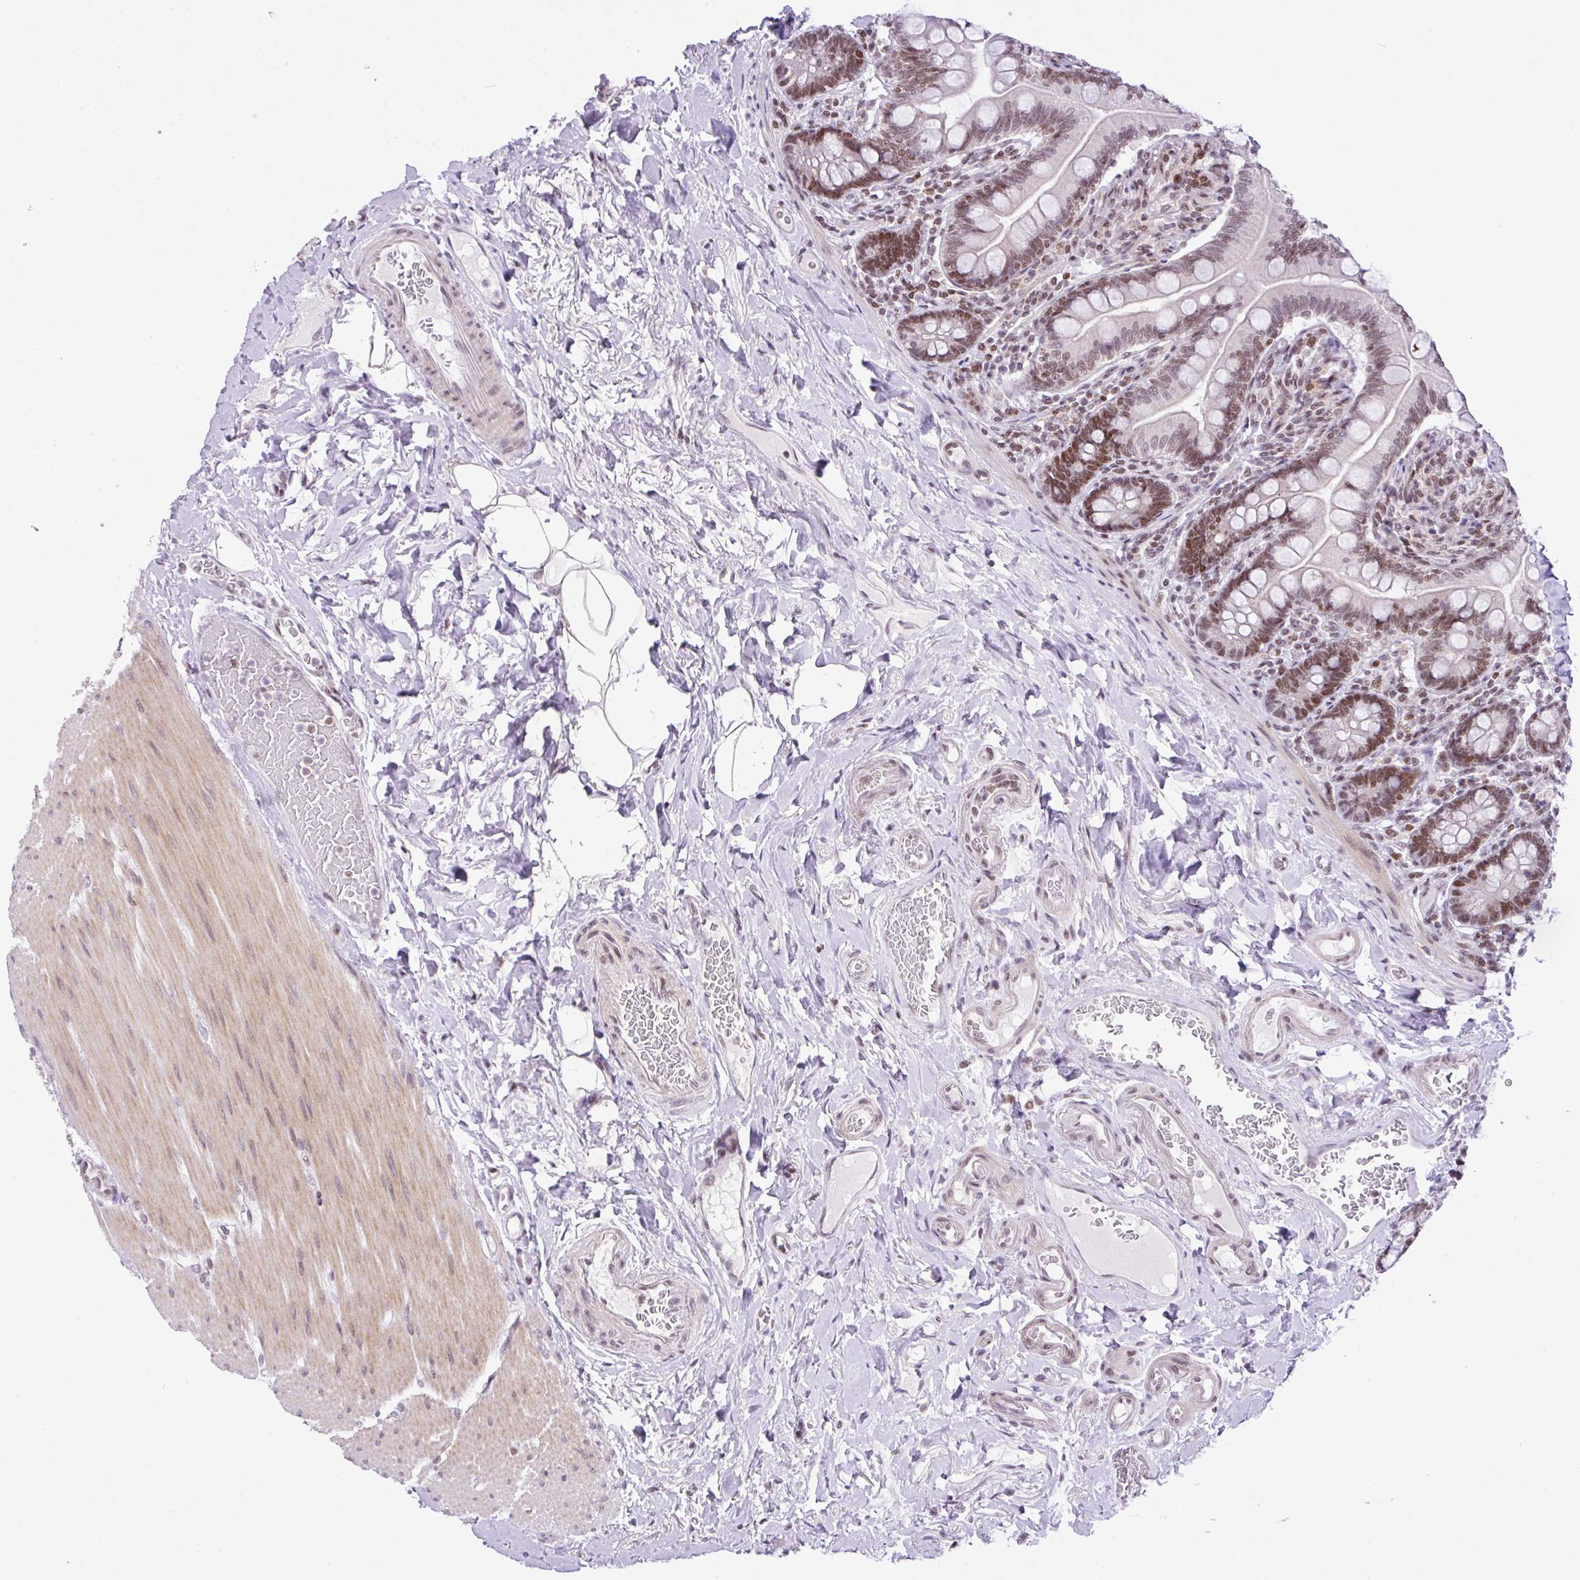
{"staining": {"intensity": "moderate", "quantity": ">75%", "location": "nuclear"}, "tissue": "small intestine", "cell_type": "Glandular cells", "image_type": "normal", "snomed": [{"axis": "morphology", "description": "Normal tissue, NOS"}, {"axis": "topography", "description": "Small intestine"}], "caption": "Moderate nuclear staining for a protein is appreciated in approximately >75% of glandular cells of benign small intestine using immunohistochemistry.", "gene": "CCDC137", "patient": {"sex": "female", "age": 64}}